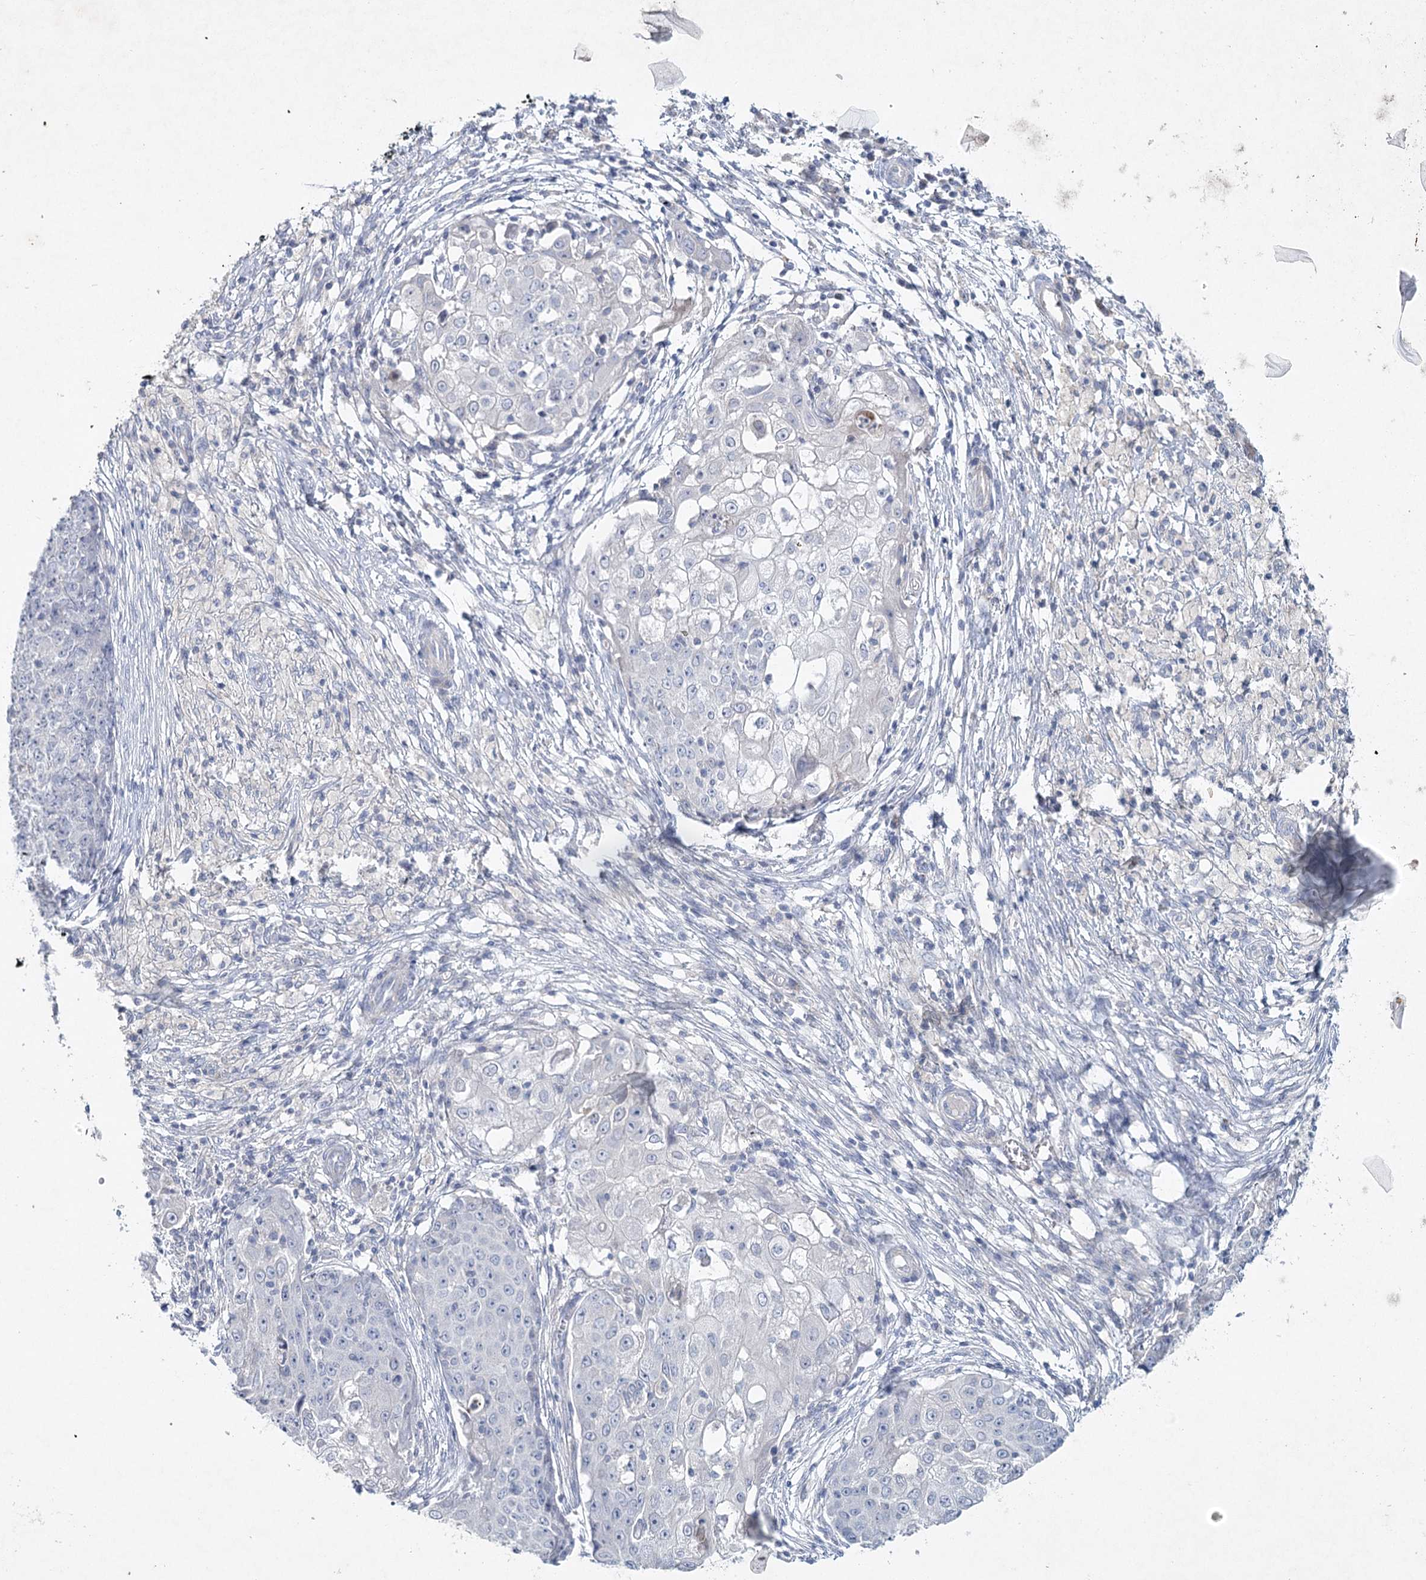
{"staining": {"intensity": "negative", "quantity": "none", "location": "none"}, "tissue": "ovarian cancer", "cell_type": "Tumor cells", "image_type": "cancer", "snomed": [{"axis": "morphology", "description": "Carcinoma, endometroid"}, {"axis": "topography", "description": "Ovary"}], "caption": "DAB (3,3'-diaminobenzidine) immunohistochemical staining of human ovarian endometroid carcinoma exhibits no significant expression in tumor cells. Nuclei are stained in blue.", "gene": "MAP3K13", "patient": {"sex": "female", "age": 42}}